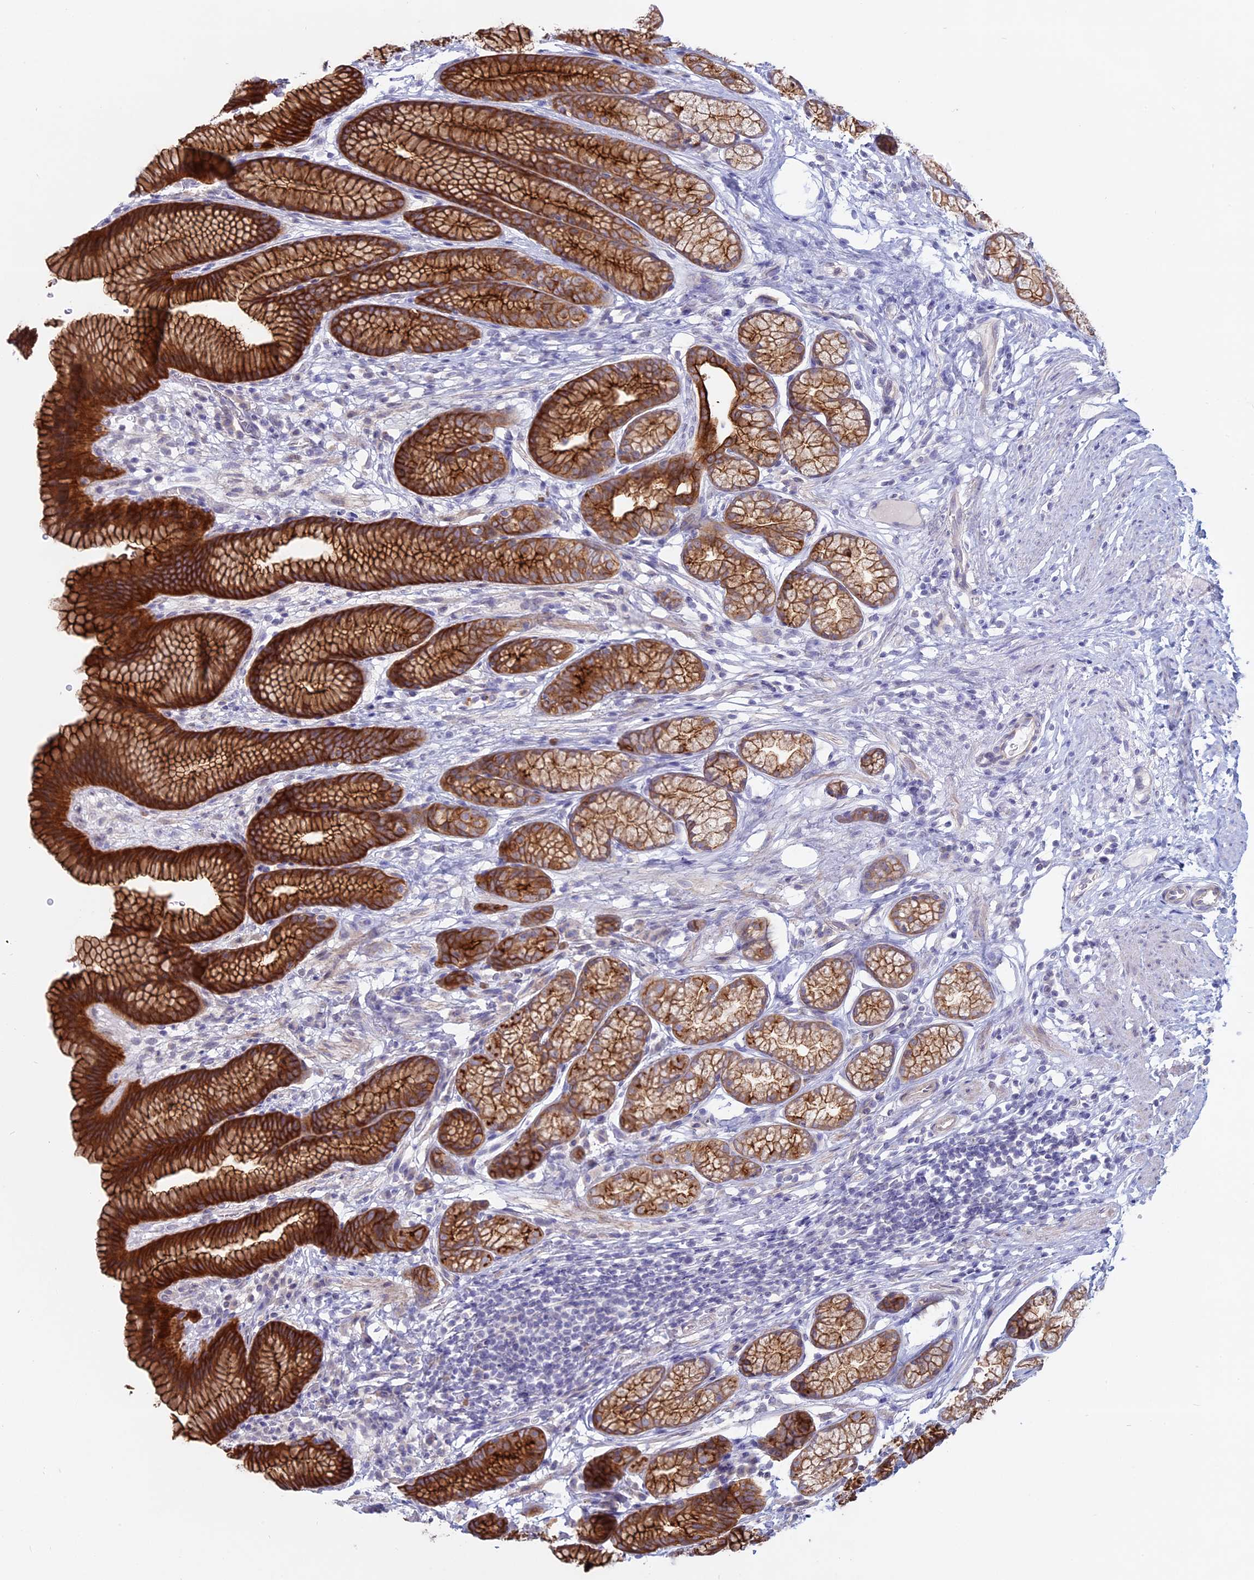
{"staining": {"intensity": "strong", "quantity": "25%-75%", "location": "cytoplasmic/membranous"}, "tissue": "stomach", "cell_type": "Glandular cells", "image_type": "normal", "snomed": [{"axis": "morphology", "description": "Normal tissue, NOS"}, {"axis": "topography", "description": "Stomach"}], "caption": "Immunohistochemical staining of normal stomach displays 25%-75% levels of strong cytoplasmic/membranous protein positivity in approximately 25%-75% of glandular cells.", "gene": "MYO5B", "patient": {"sex": "male", "age": 42}}